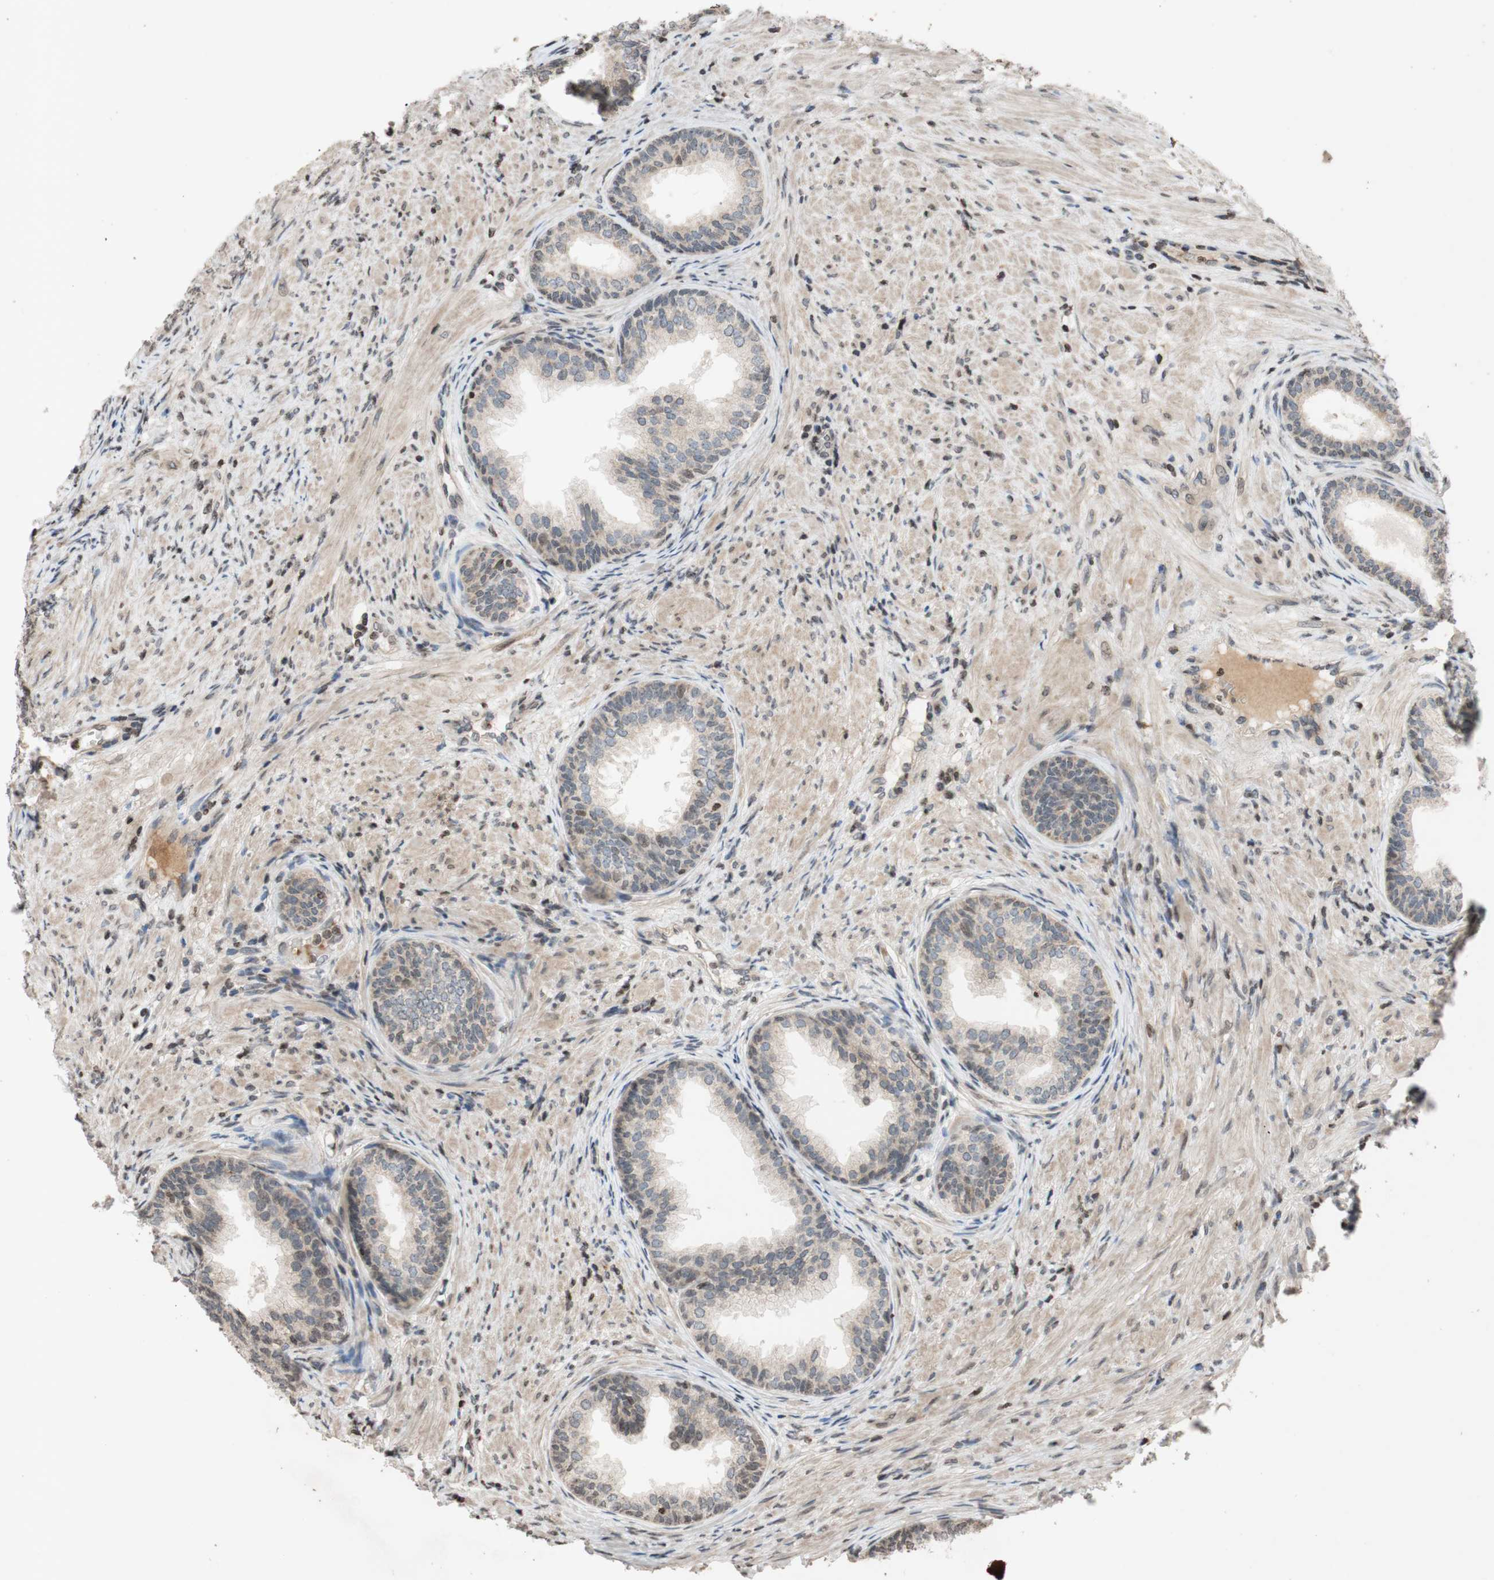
{"staining": {"intensity": "moderate", "quantity": "<25%", "location": "nuclear"}, "tissue": "prostate", "cell_type": "Glandular cells", "image_type": "normal", "snomed": [{"axis": "morphology", "description": "Normal tissue, NOS"}, {"axis": "topography", "description": "Prostate"}], "caption": "Protein expression analysis of benign human prostate reveals moderate nuclear positivity in about <25% of glandular cells.", "gene": "MCM6", "patient": {"sex": "male", "age": 76}}